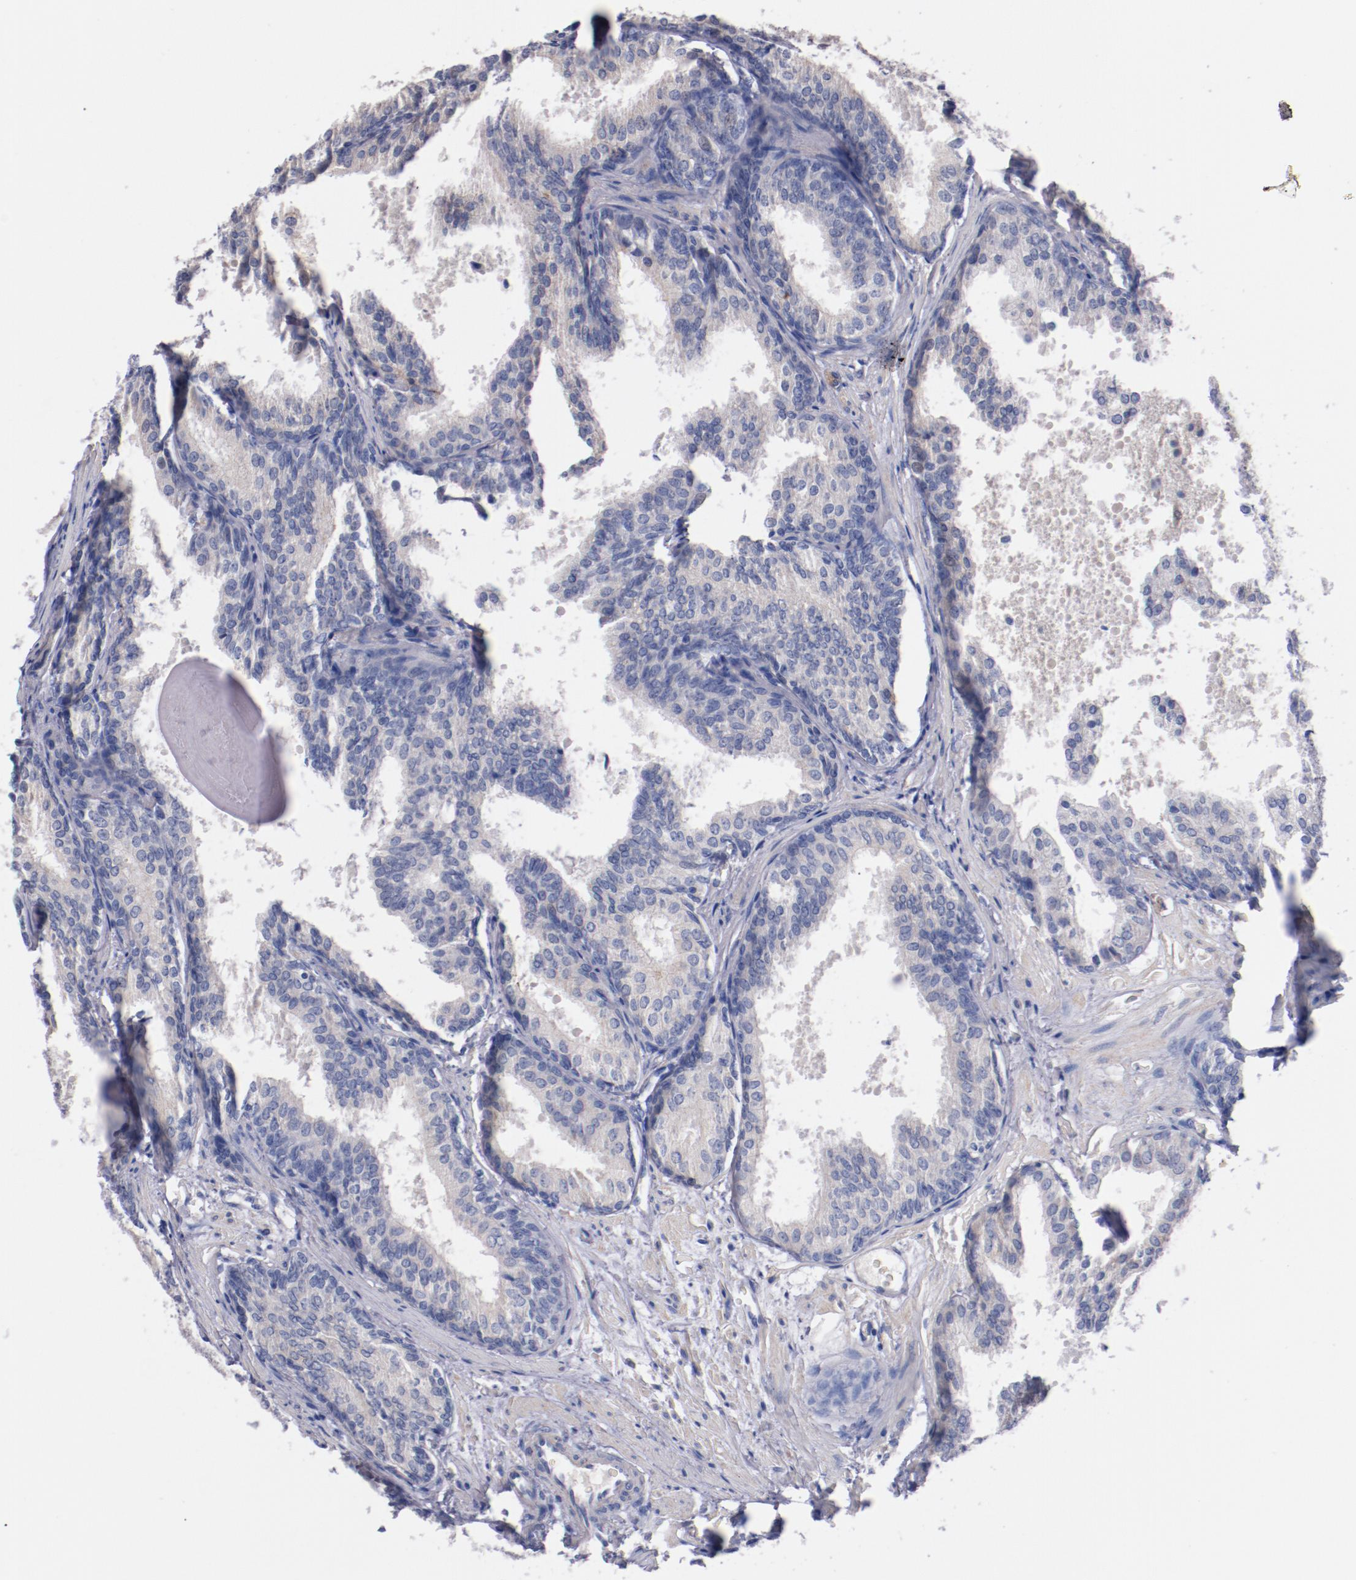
{"staining": {"intensity": "negative", "quantity": "none", "location": "none"}, "tissue": "prostate cancer", "cell_type": "Tumor cells", "image_type": "cancer", "snomed": [{"axis": "morphology", "description": "Adenocarcinoma, Low grade"}, {"axis": "topography", "description": "Prostate"}], "caption": "Immunohistochemistry micrograph of neoplastic tissue: human adenocarcinoma (low-grade) (prostate) stained with DAB displays no significant protein positivity in tumor cells.", "gene": "CNTNAP2", "patient": {"sex": "male", "age": 69}}